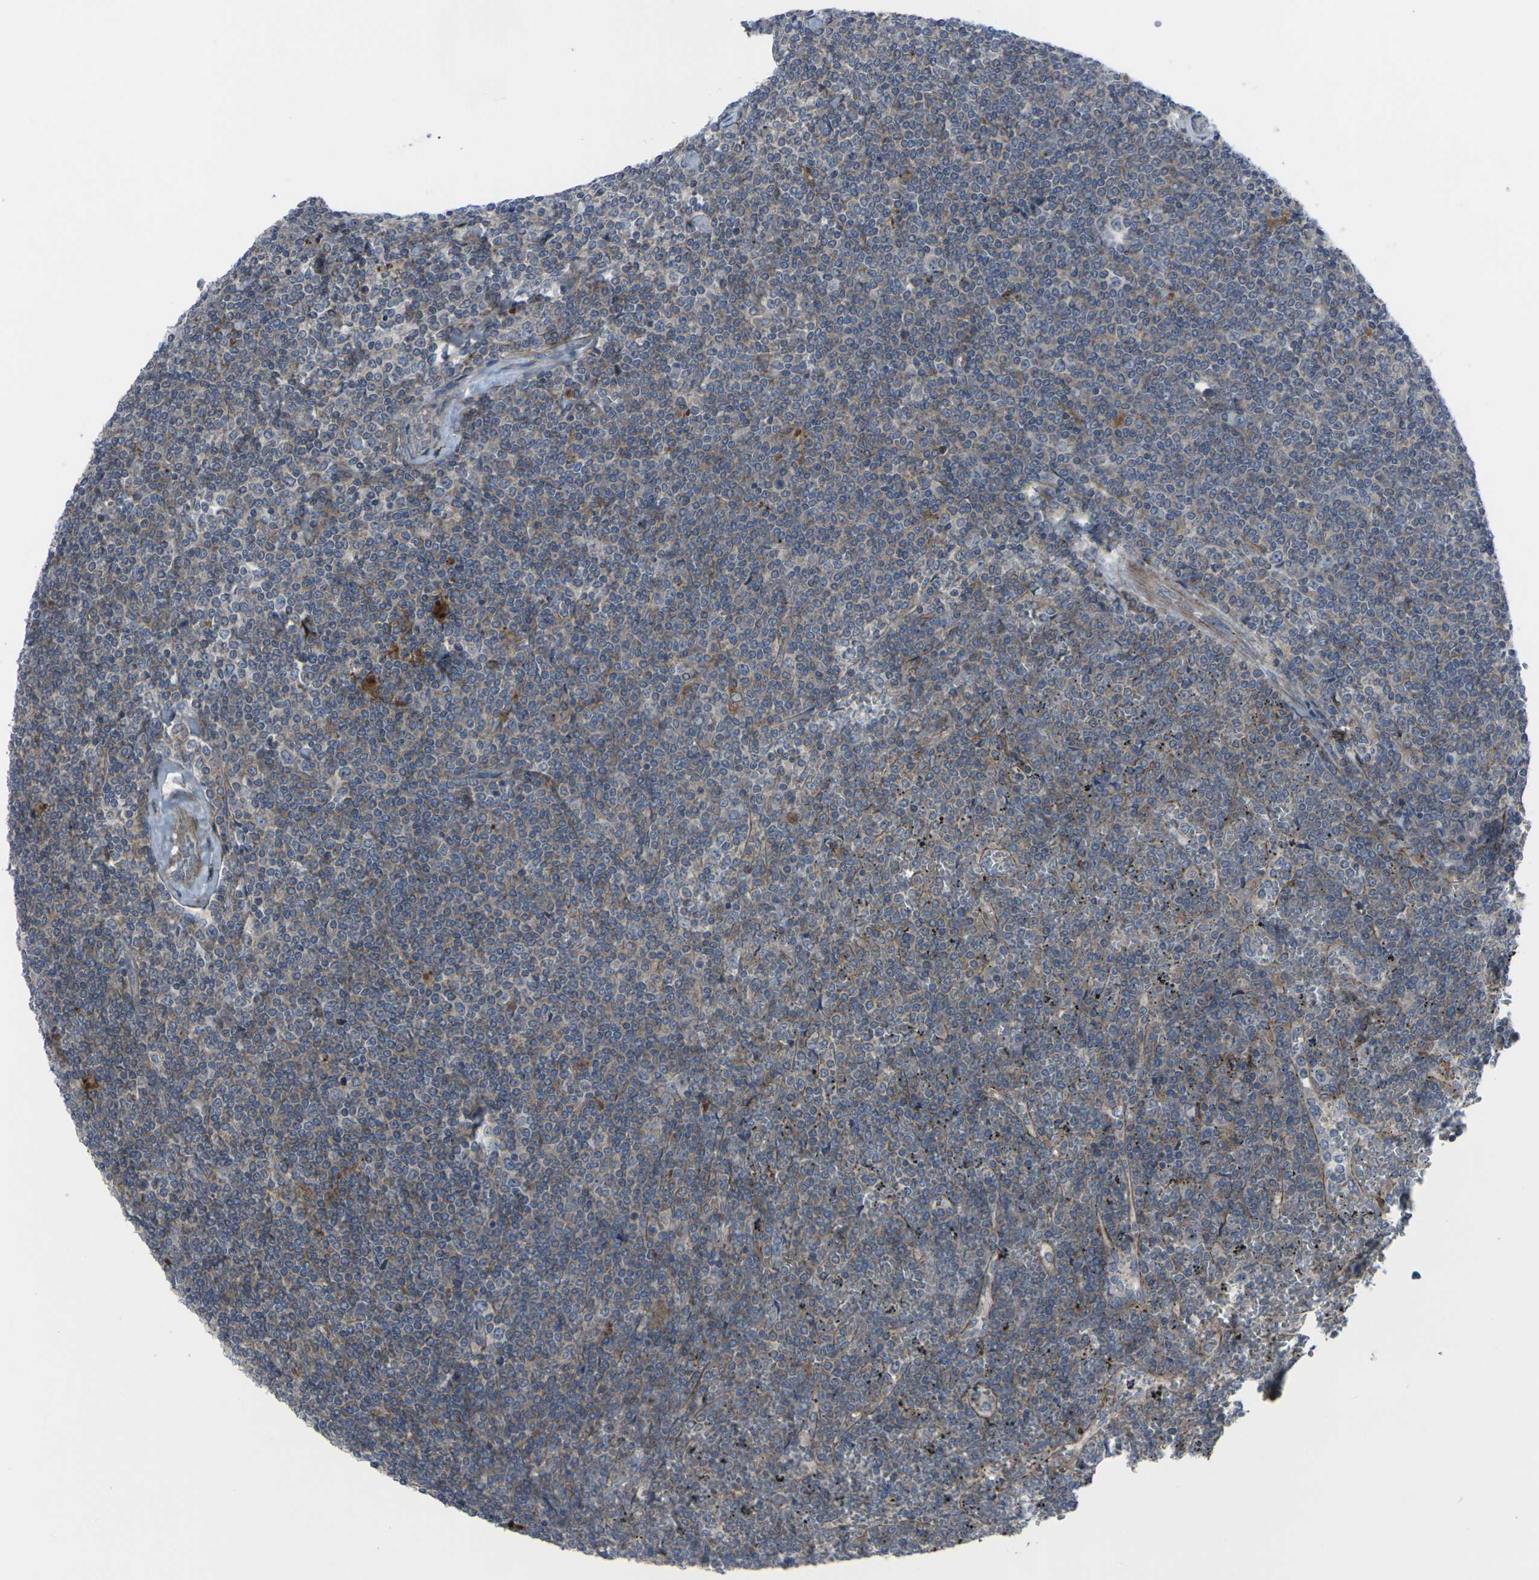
{"staining": {"intensity": "moderate", "quantity": ">75%", "location": "cytoplasmic/membranous"}, "tissue": "lymphoma", "cell_type": "Tumor cells", "image_type": "cancer", "snomed": [{"axis": "morphology", "description": "Malignant lymphoma, non-Hodgkin's type, Low grade"}, {"axis": "topography", "description": "Spleen"}], "caption": "An IHC photomicrograph of tumor tissue is shown. Protein staining in brown highlights moderate cytoplasmic/membranous positivity in malignant lymphoma, non-Hodgkin's type (low-grade) within tumor cells.", "gene": "CCR10", "patient": {"sex": "female", "age": 19}}